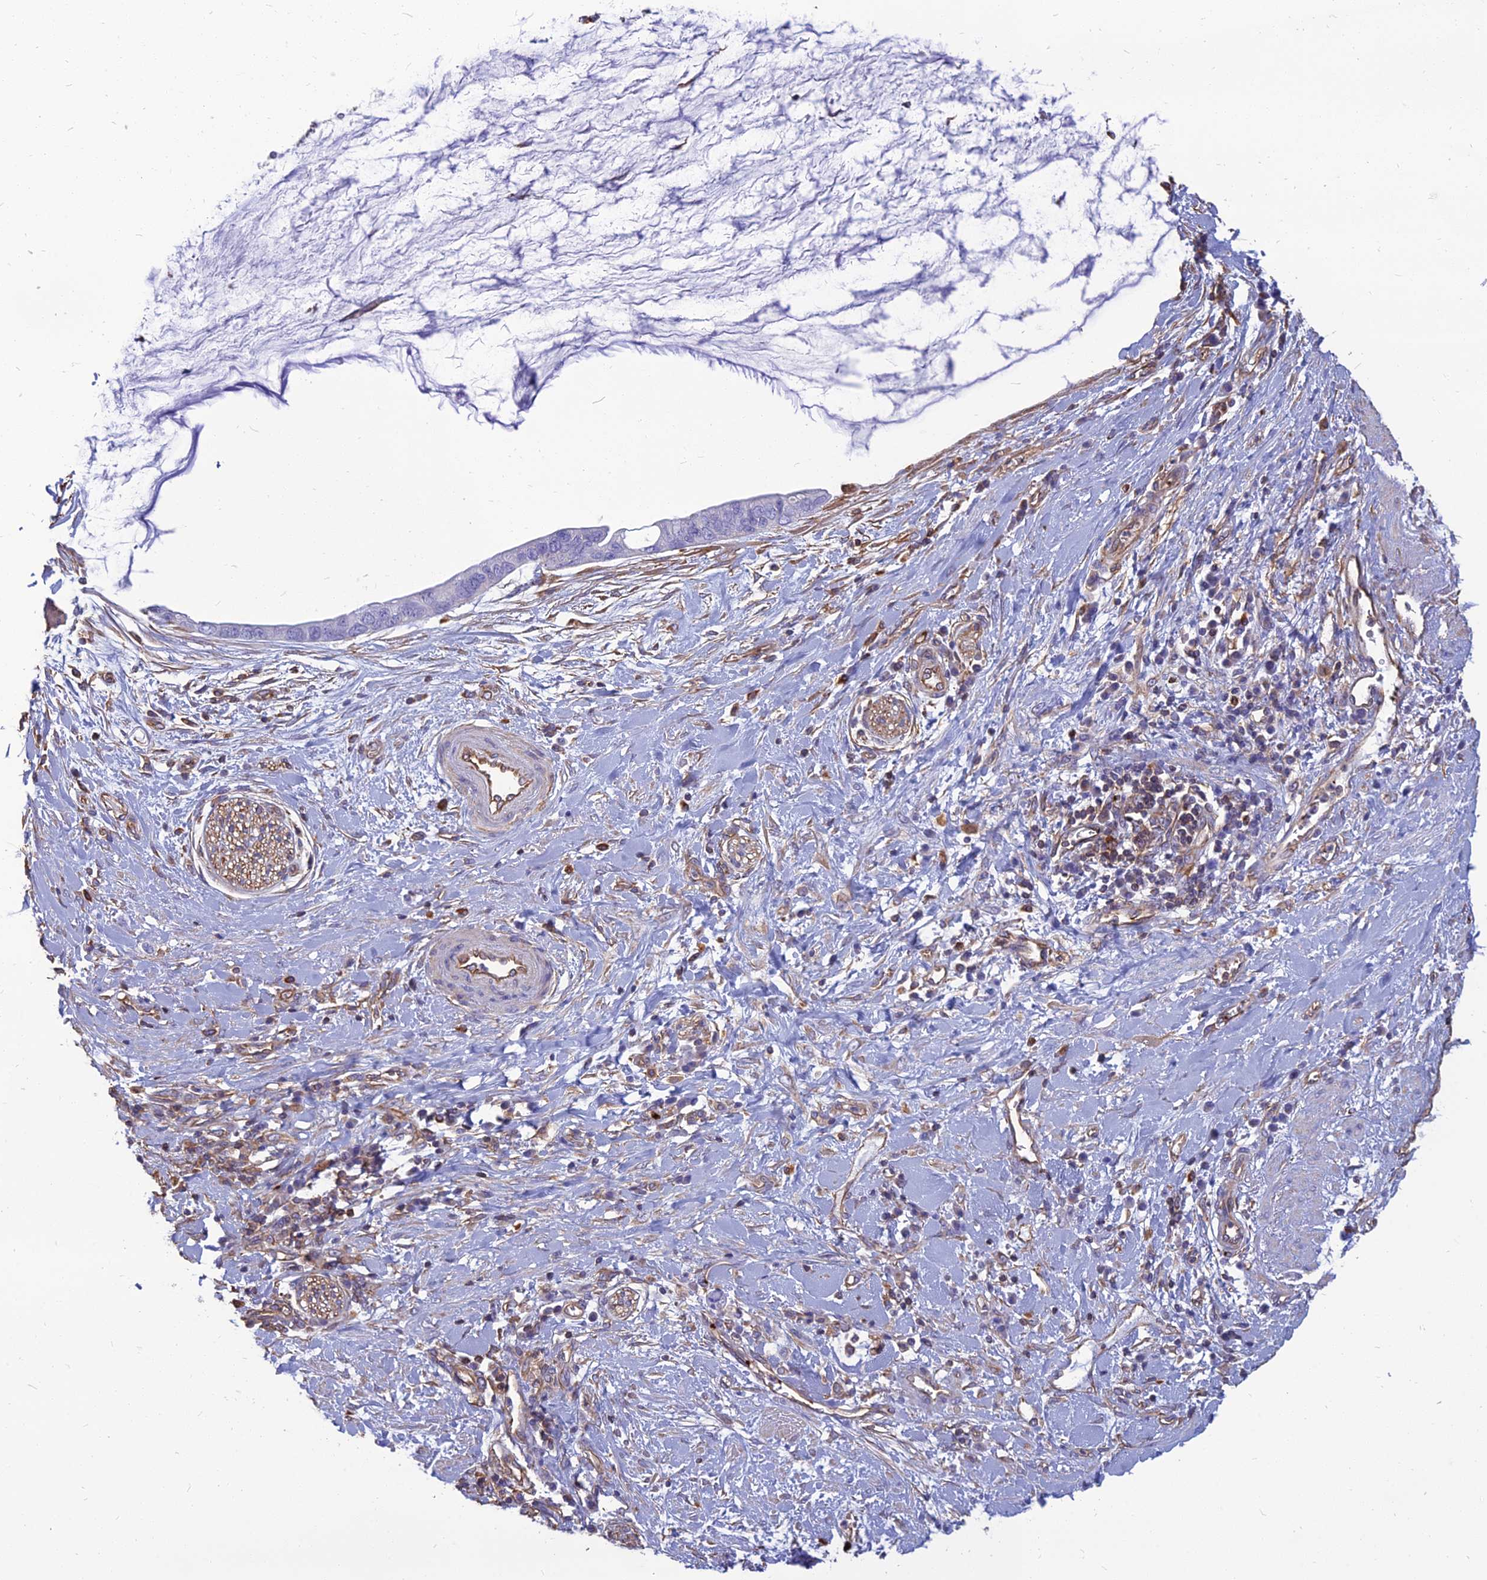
{"staining": {"intensity": "negative", "quantity": "none", "location": "none"}, "tissue": "pancreatic cancer", "cell_type": "Tumor cells", "image_type": "cancer", "snomed": [{"axis": "morphology", "description": "Adenocarcinoma, NOS"}, {"axis": "topography", "description": "Pancreas"}], "caption": "Tumor cells are negative for protein expression in human pancreatic cancer (adenocarcinoma).", "gene": "PSMD11", "patient": {"sex": "male", "age": 75}}